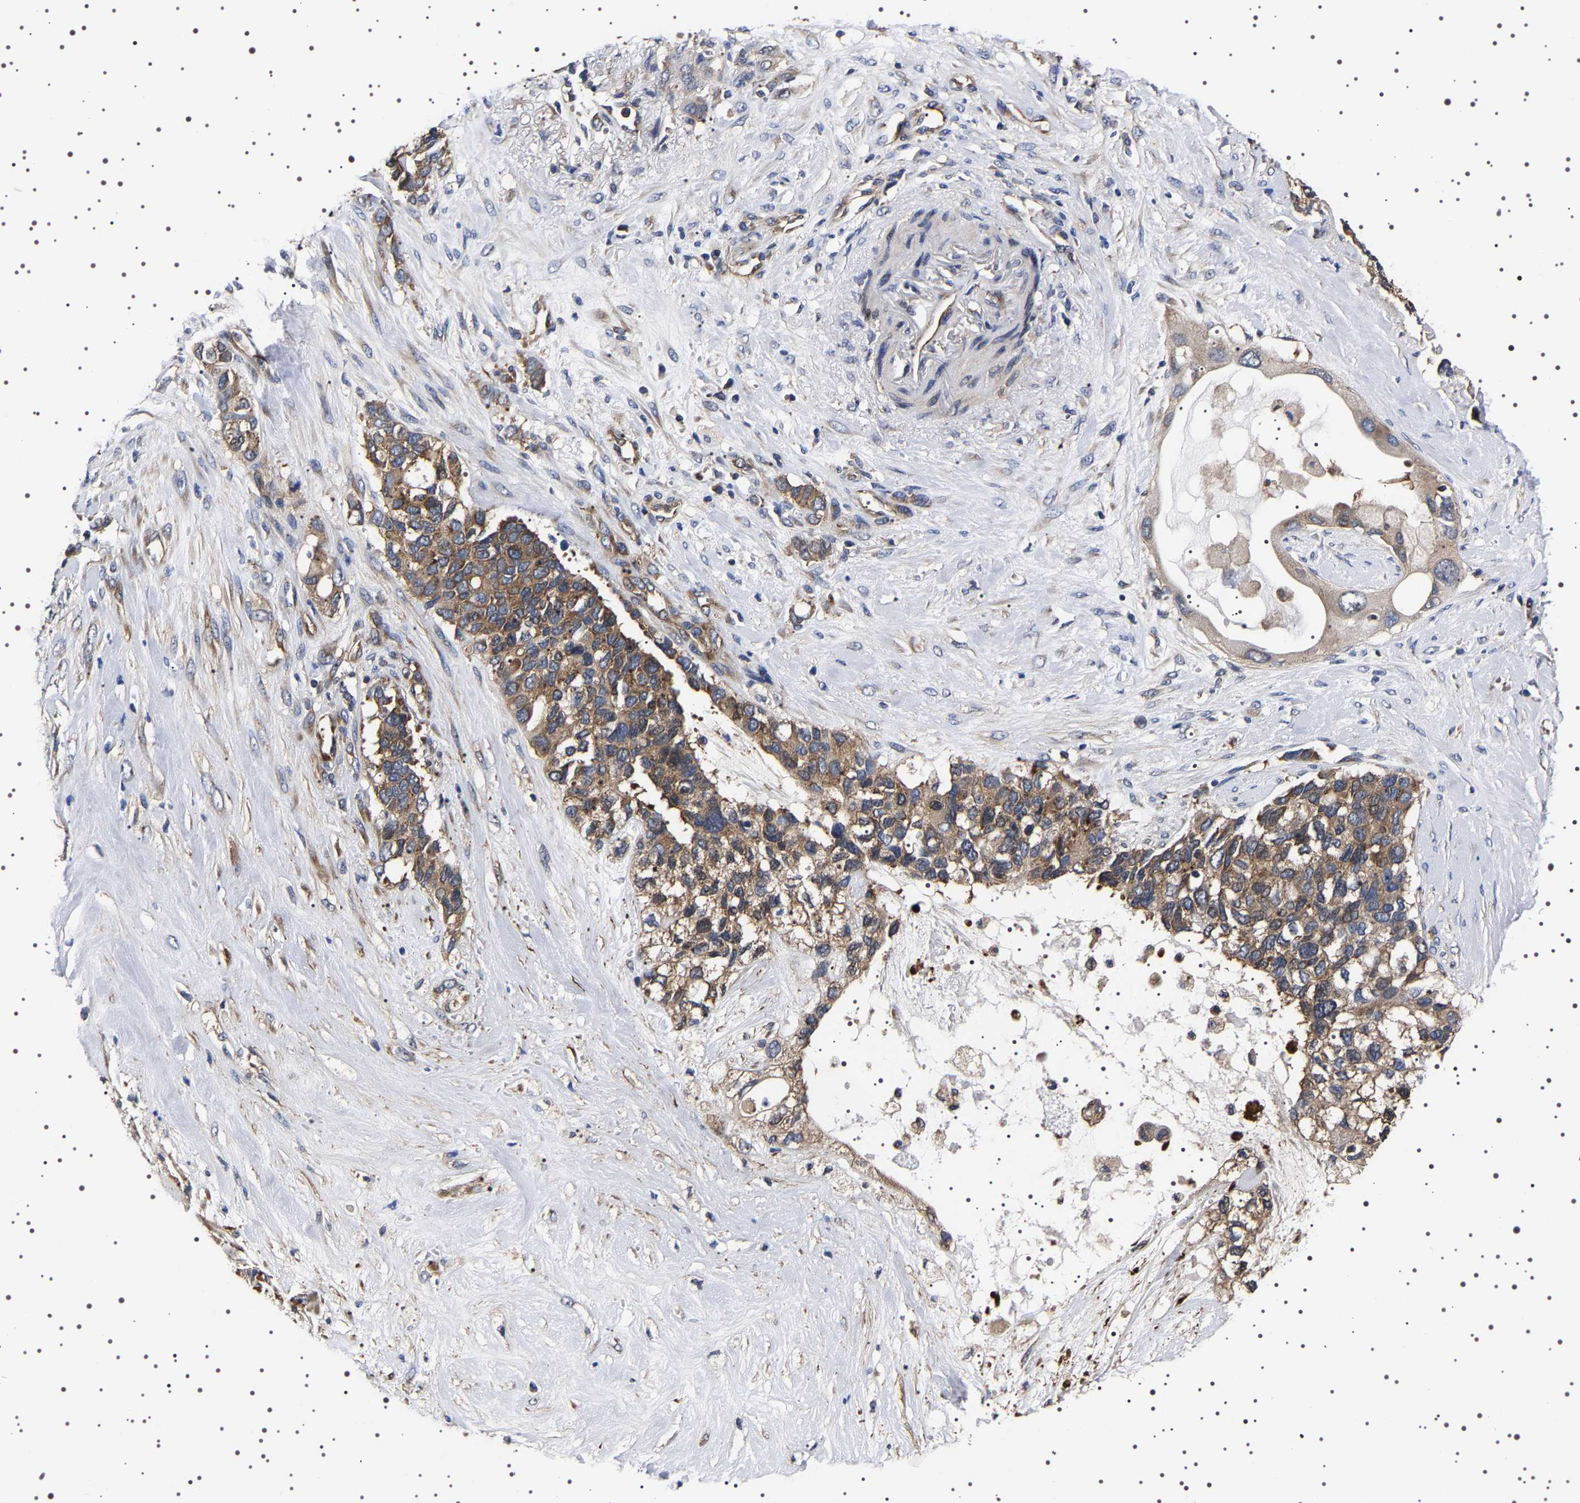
{"staining": {"intensity": "moderate", "quantity": ">75%", "location": "cytoplasmic/membranous"}, "tissue": "pancreatic cancer", "cell_type": "Tumor cells", "image_type": "cancer", "snomed": [{"axis": "morphology", "description": "Adenocarcinoma, NOS"}, {"axis": "topography", "description": "Pancreas"}], "caption": "Protein staining exhibits moderate cytoplasmic/membranous staining in about >75% of tumor cells in pancreatic cancer.", "gene": "DARS1", "patient": {"sex": "female", "age": 56}}